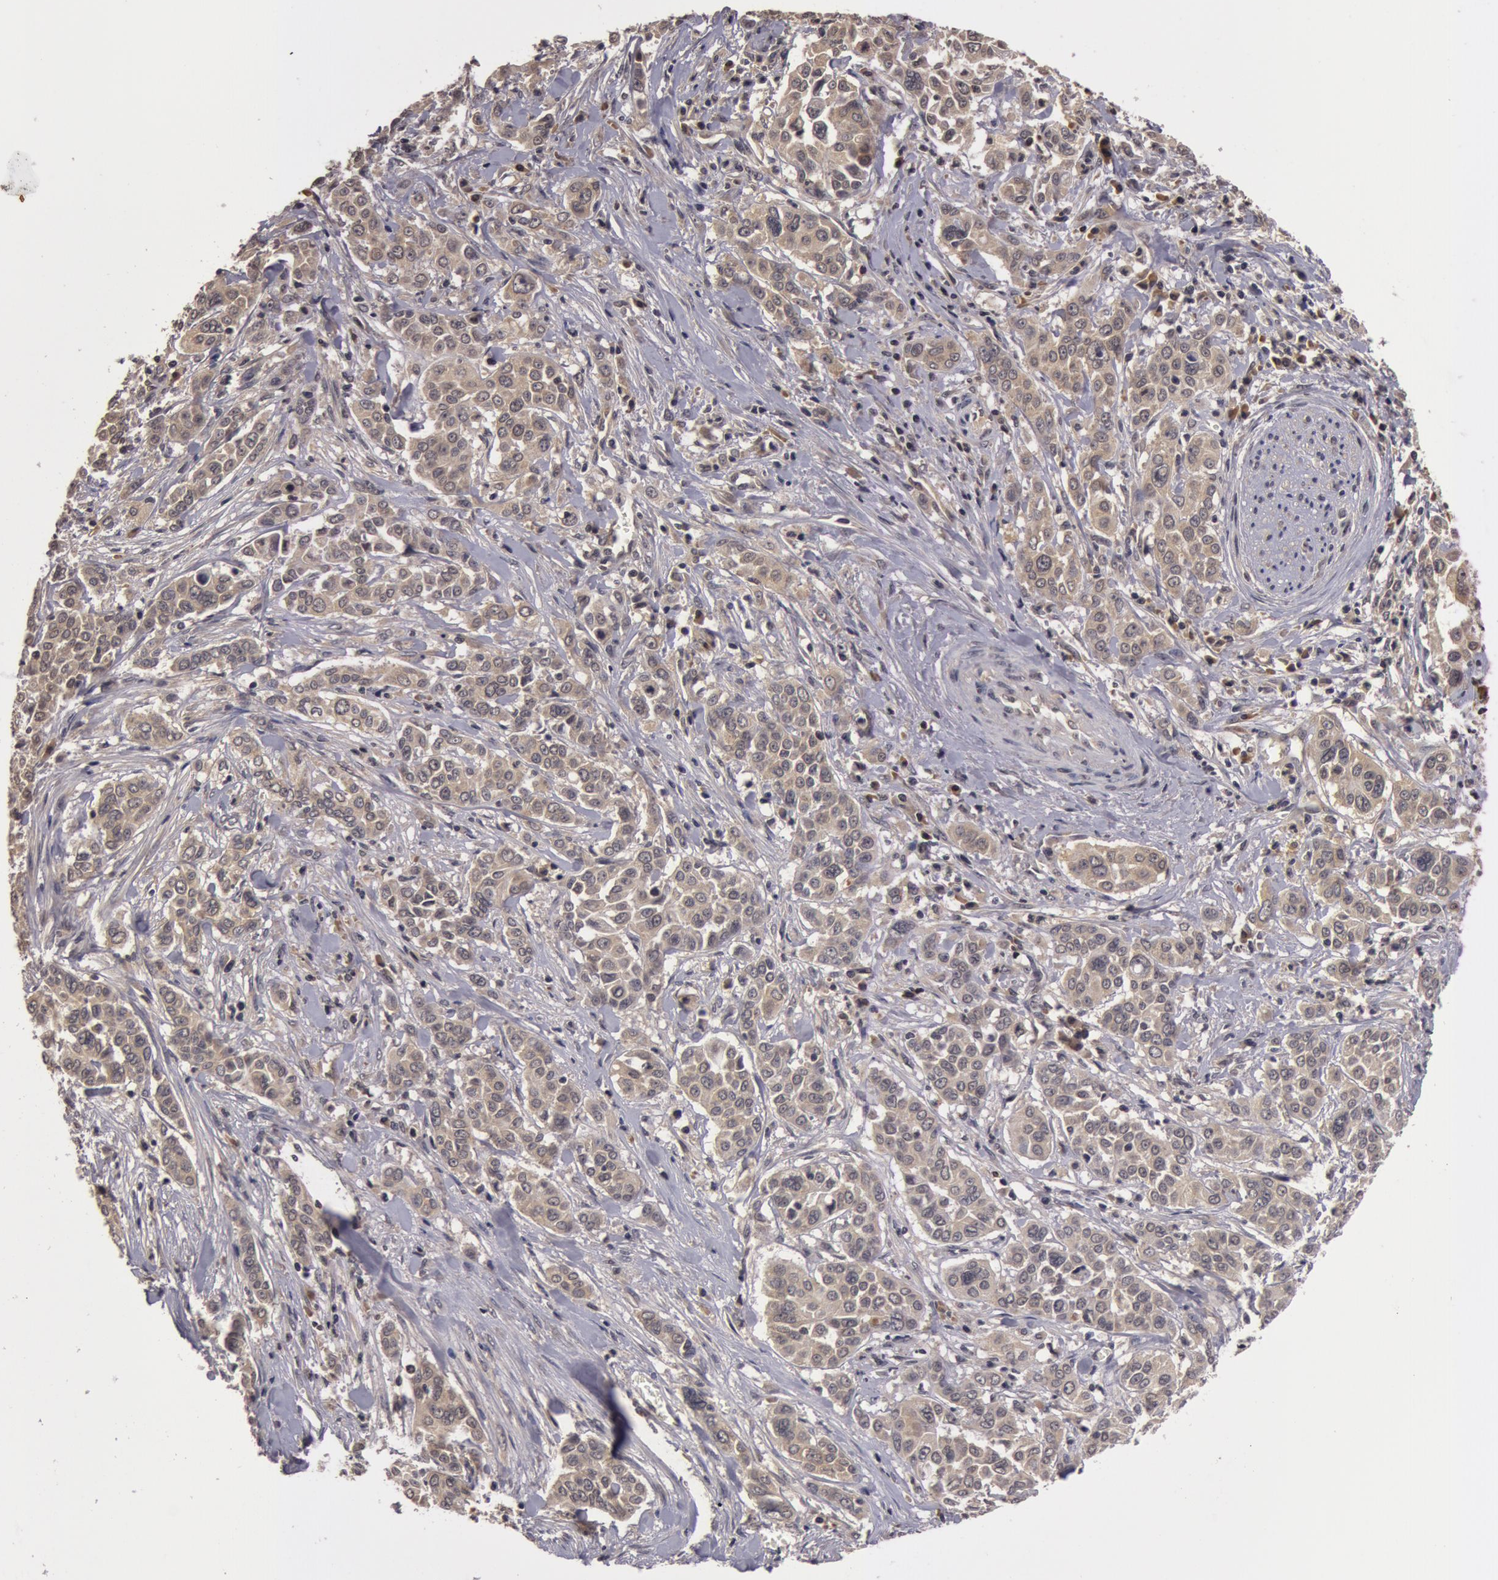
{"staining": {"intensity": "weak", "quantity": ">75%", "location": "cytoplasmic/membranous"}, "tissue": "pancreatic cancer", "cell_type": "Tumor cells", "image_type": "cancer", "snomed": [{"axis": "morphology", "description": "Adenocarcinoma, NOS"}, {"axis": "topography", "description": "Pancreas"}], "caption": "There is low levels of weak cytoplasmic/membranous positivity in tumor cells of pancreatic cancer, as demonstrated by immunohistochemical staining (brown color).", "gene": "BCHE", "patient": {"sex": "female", "age": 52}}